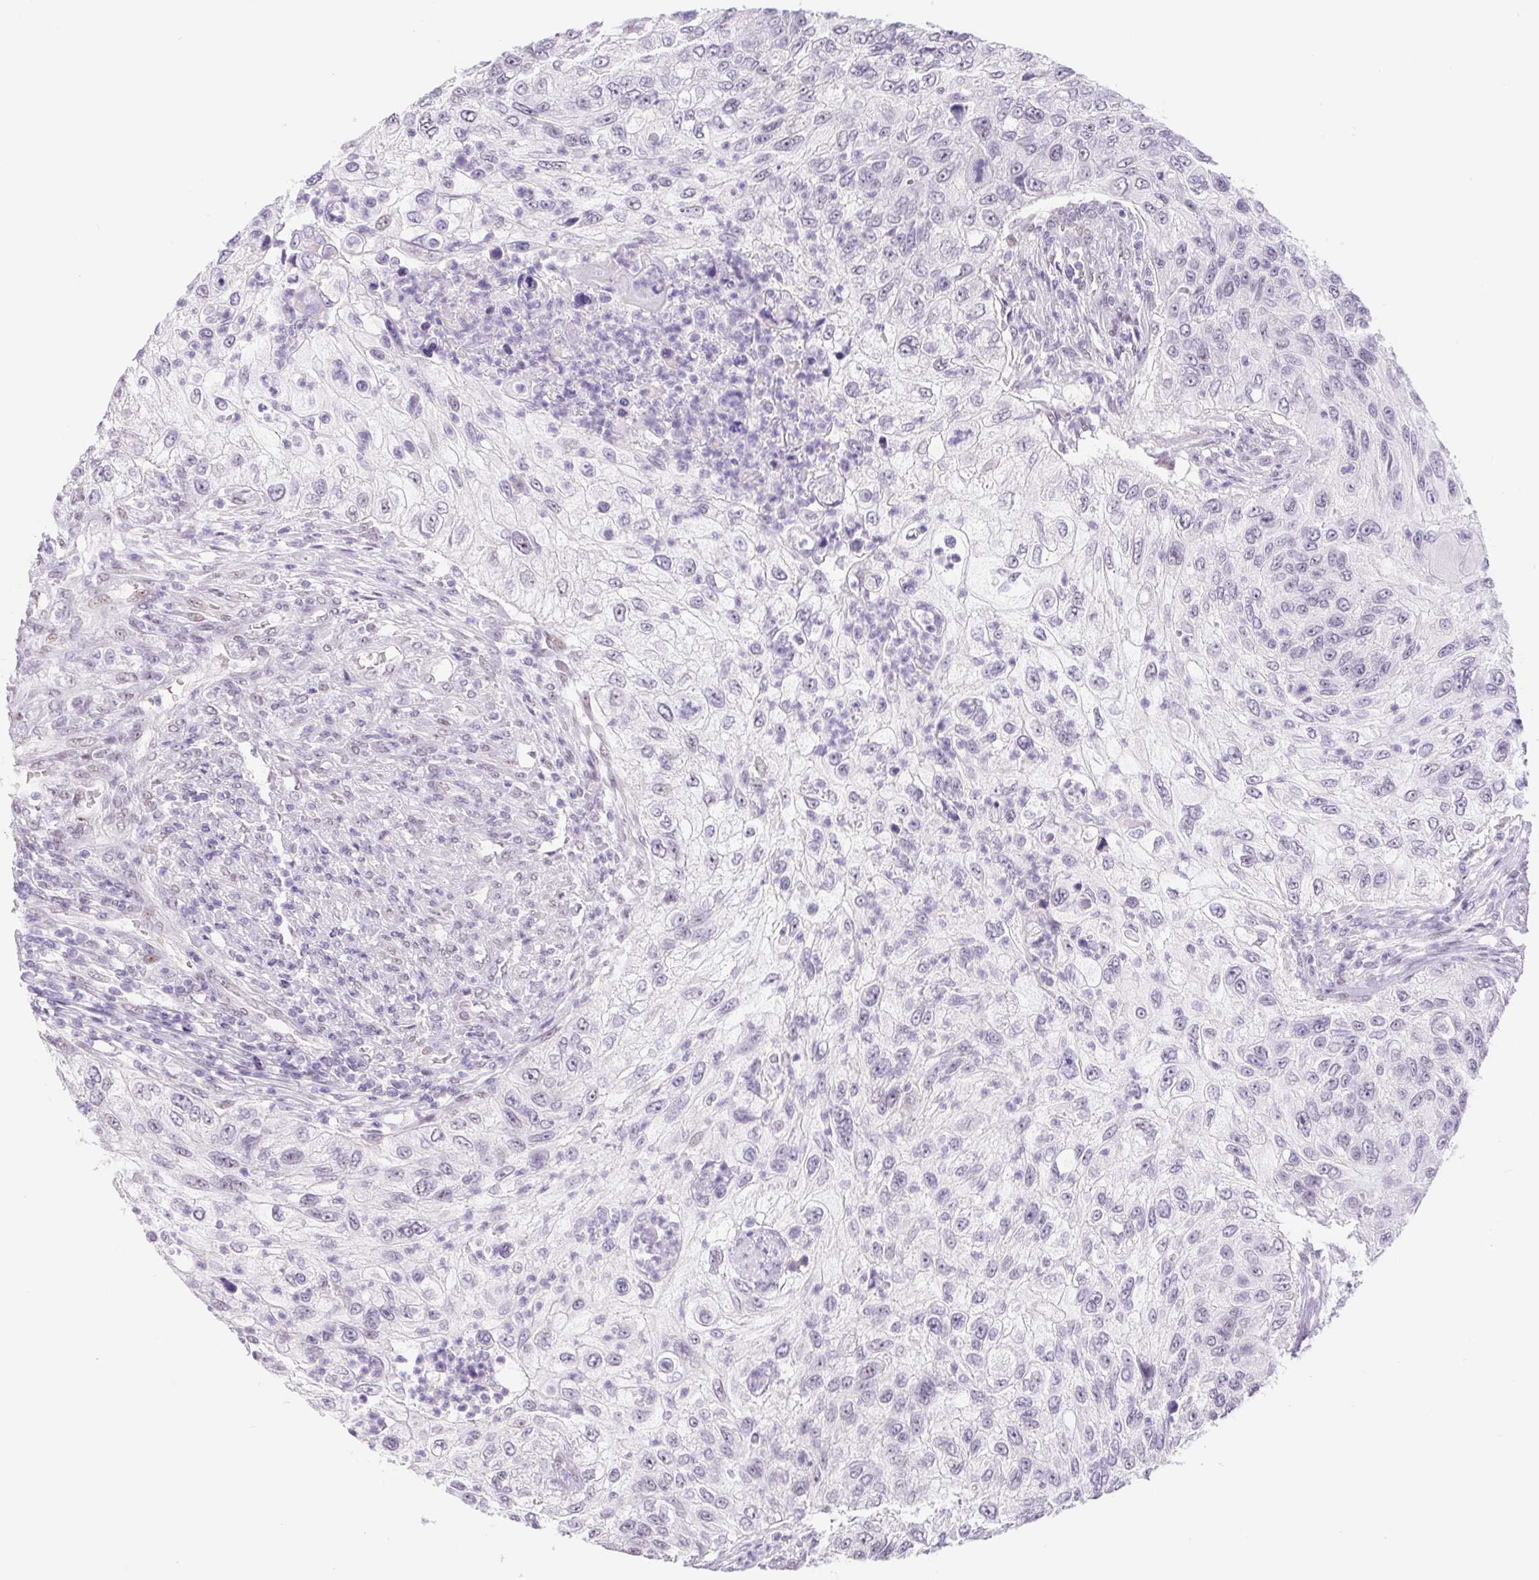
{"staining": {"intensity": "negative", "quantity": "none", "location": "none"}, "tissue": "urothelial cancer", "cell_type": "Tumor cells", "image_type": "cancer", "snomed": [{"axis": "morphology", "description": "Urothelial carcinoma, High grade"}, {"axis": "topography", "description": "Urinary bladder"}], "caption": "The micrograph reveals no staining of tumor cells in high-grade urothelial carcinoma.", "gene": "CAND1", "patient": {"sex": "female", "age": 60}}